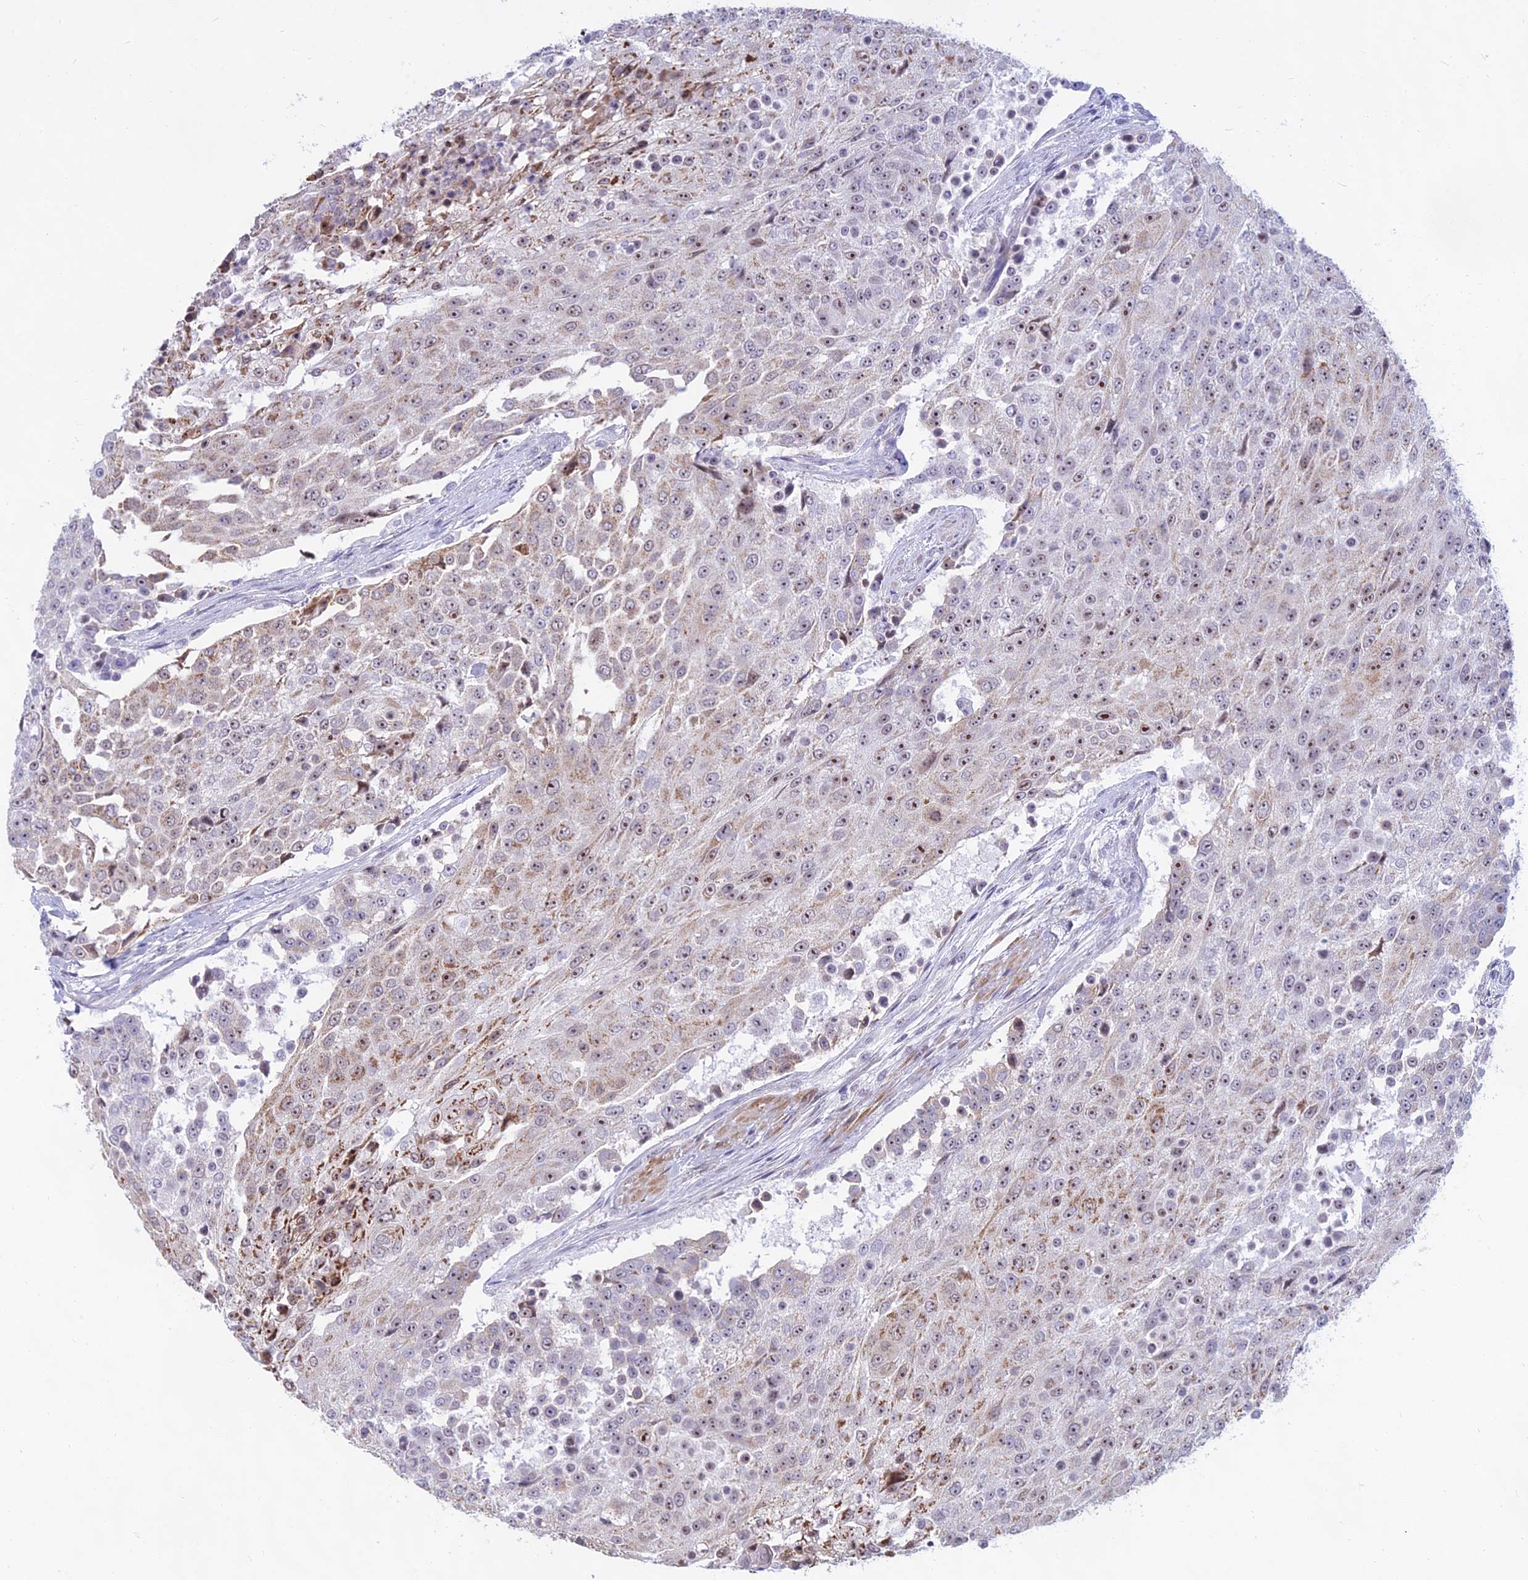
{"staining": {"intensity": "moderate", "quantity": "25%-75%", "location": "cytoplasmic/membranous,nuclear"}, "tissue": "urothelial cancer", "cell_type": "Tumor cells", "image_type": "cancer", "snomed": [{"axis": "morphology", "description": "Urothelial carcinoma, High grade"}, {"axis": "topography", "description": "Urinary bladder"}], "caption": "A histopathology image showing moderate cytoplasmic/membranous and nuclear expression in approximately 25%-75% of tumor cells in urothelial carcinoma (high-grade), as visualized by brown immunohistochemical staining.", "gene": "KRR1", "patient": {"sex": "female", "age": 63}}